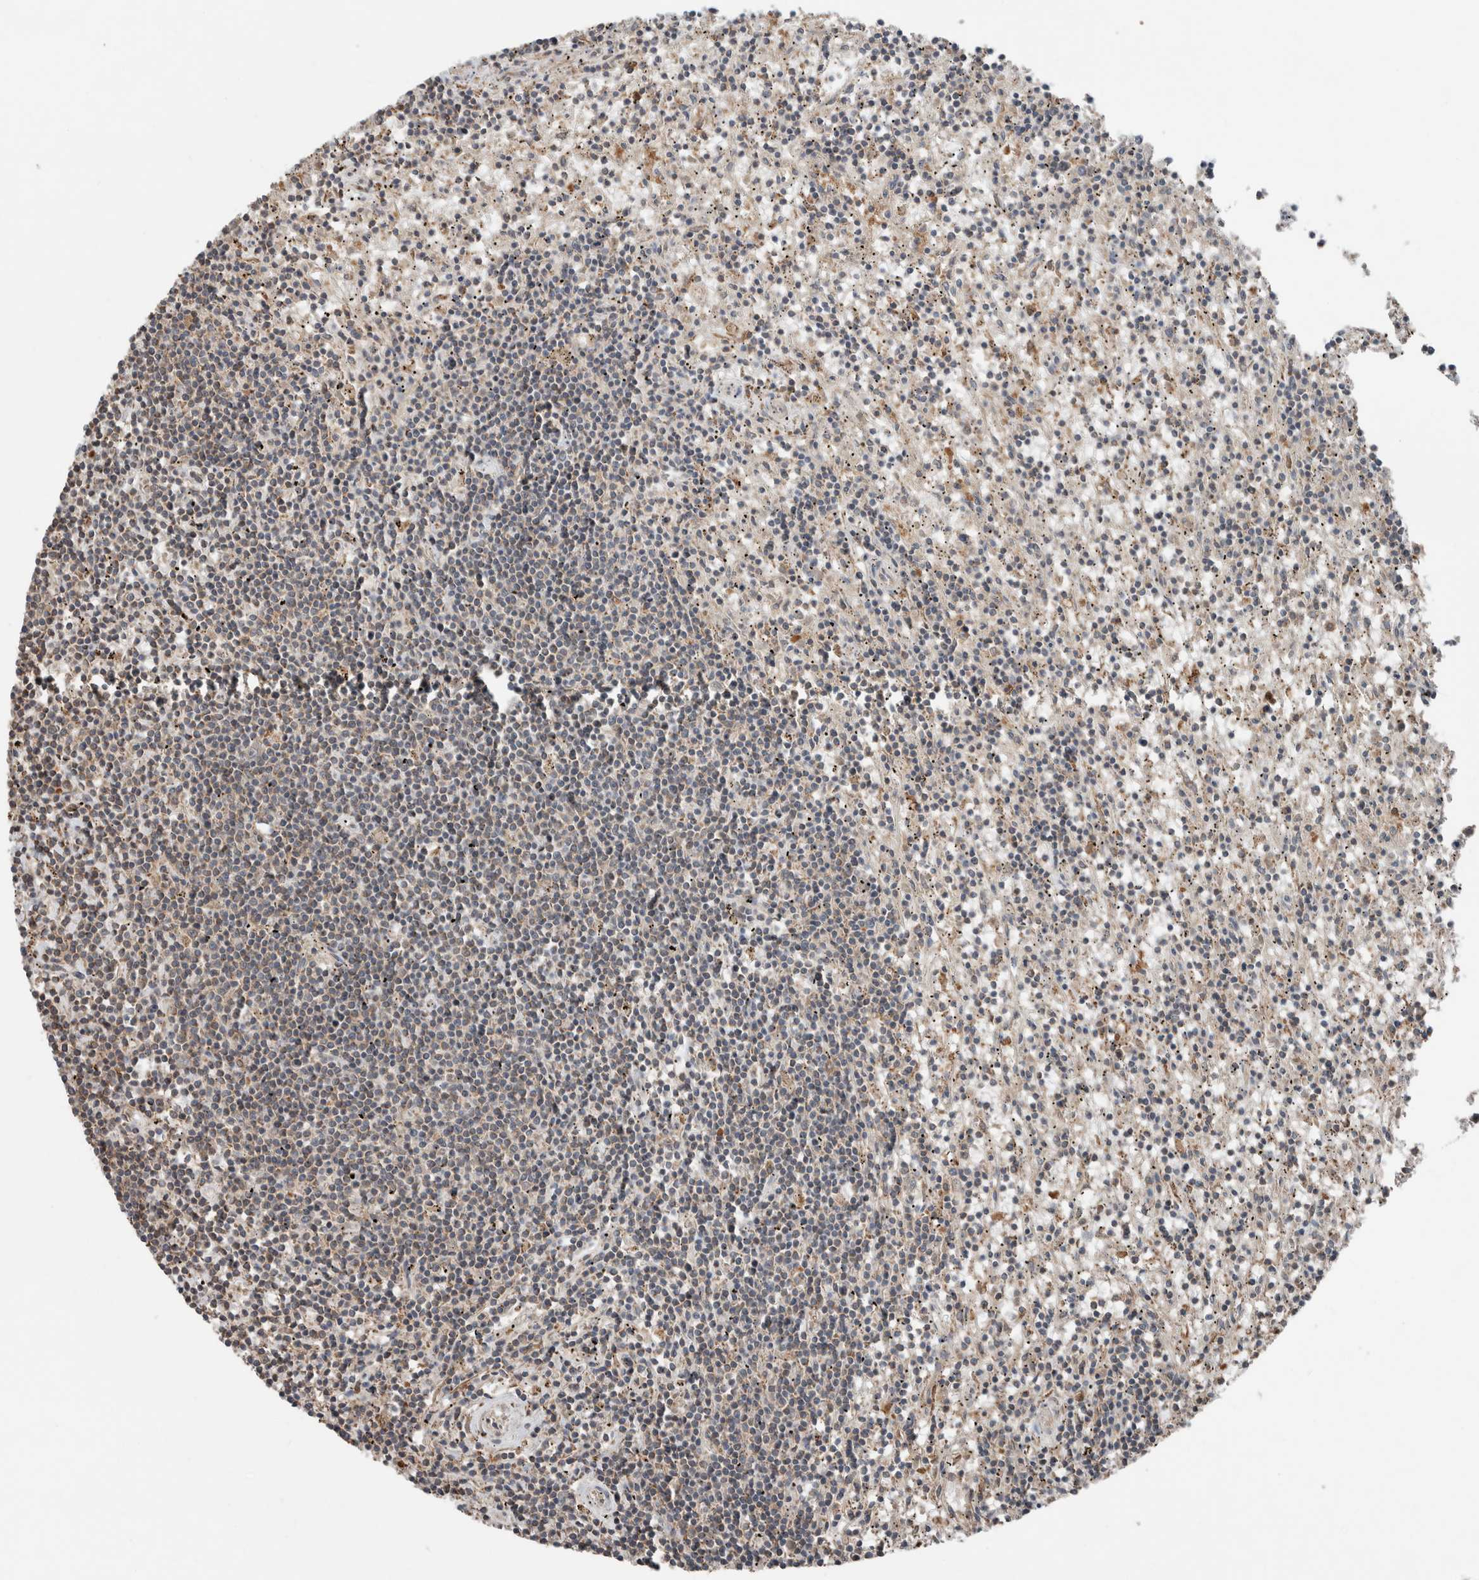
{"staining": {"intensity": "weak", "quantity": "<25%", "location": "cytoplasmic/membranous"}, "tissue": "lymphoma", "cell_type": "Tumor cells", "image_type": "cancer", "snomed": [{"axis": "morphology", "description": "Malignant lymphoma, non-Hodgkin's type, Low grade"}, {"axis": "topography", "description": "Spleen"}], "caption": "A histopathology image of human low-grade malignant lymphoma, non-Hodgkin's type is negative for staining in tumor cells. The staining was performed using DAB (3,3'-diaminobenzidine) to visualize the protein expression in brown, while the nuclei were stained in blue with hematoxylin (Magnification: 20x).", "gene": "KLK14", "patient": {"sex": "male", "age": 76}}